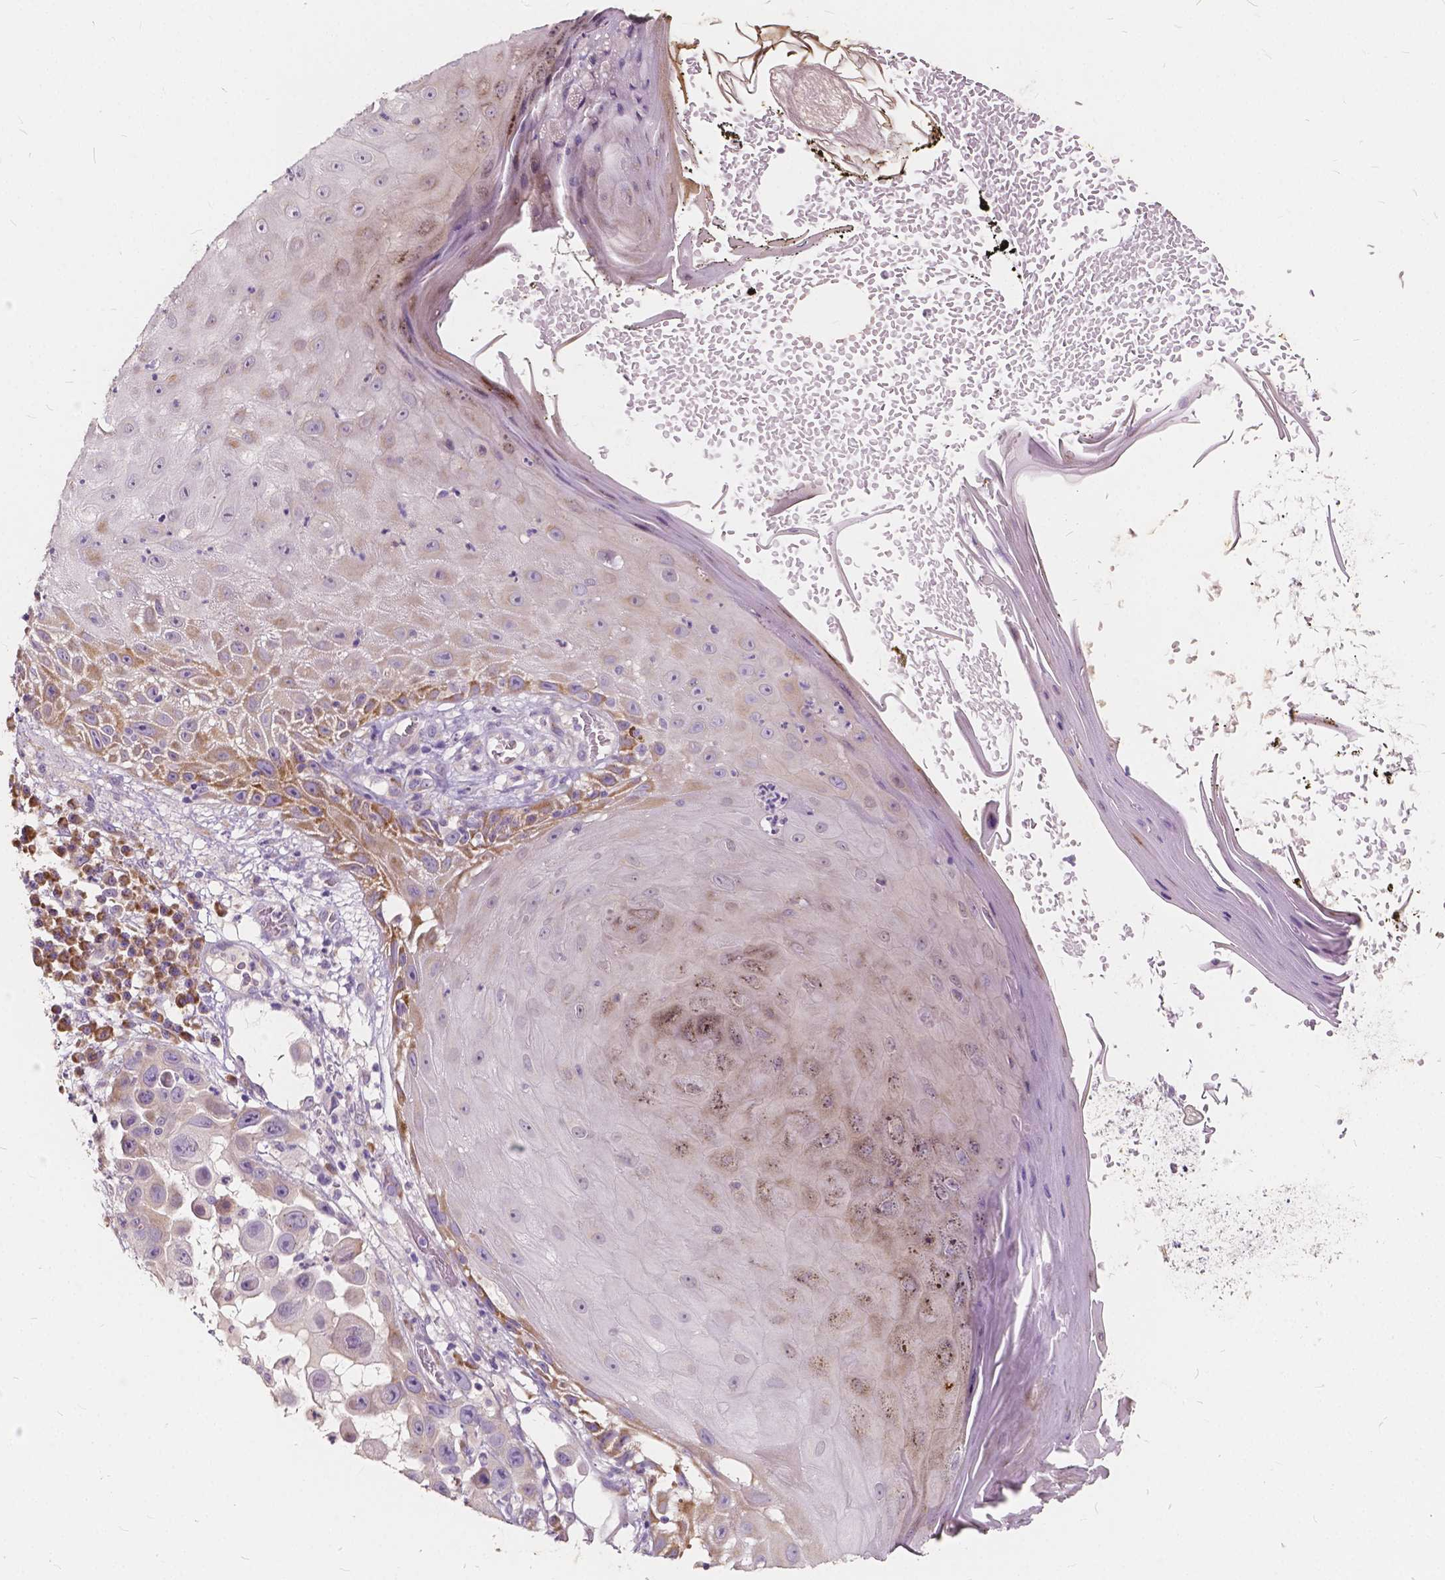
{"staining": {"intensity": "weak", "quantity": "<25%", "location": "cytoplasmic/membranous"}, "tissue": "skin cancer", "cell_type": "Tumor cells", "image_type": "cancer", "snomed": [{"axis": "morphology", "description": "Squamous cell carcinoma, NOS"}, {"axis": "topography", "description": "Skin"}], "caption": "Immunohistochemical staining of skin cancer (squamous cell carcinoma) demonstrates no significant staining in tumor cells. (Brightfield microscopy of DAB immunohistochemistry (IHC) at high magnification).", "gene": "SLC7A8", "patient": {"sex": "male", "age": 81}}